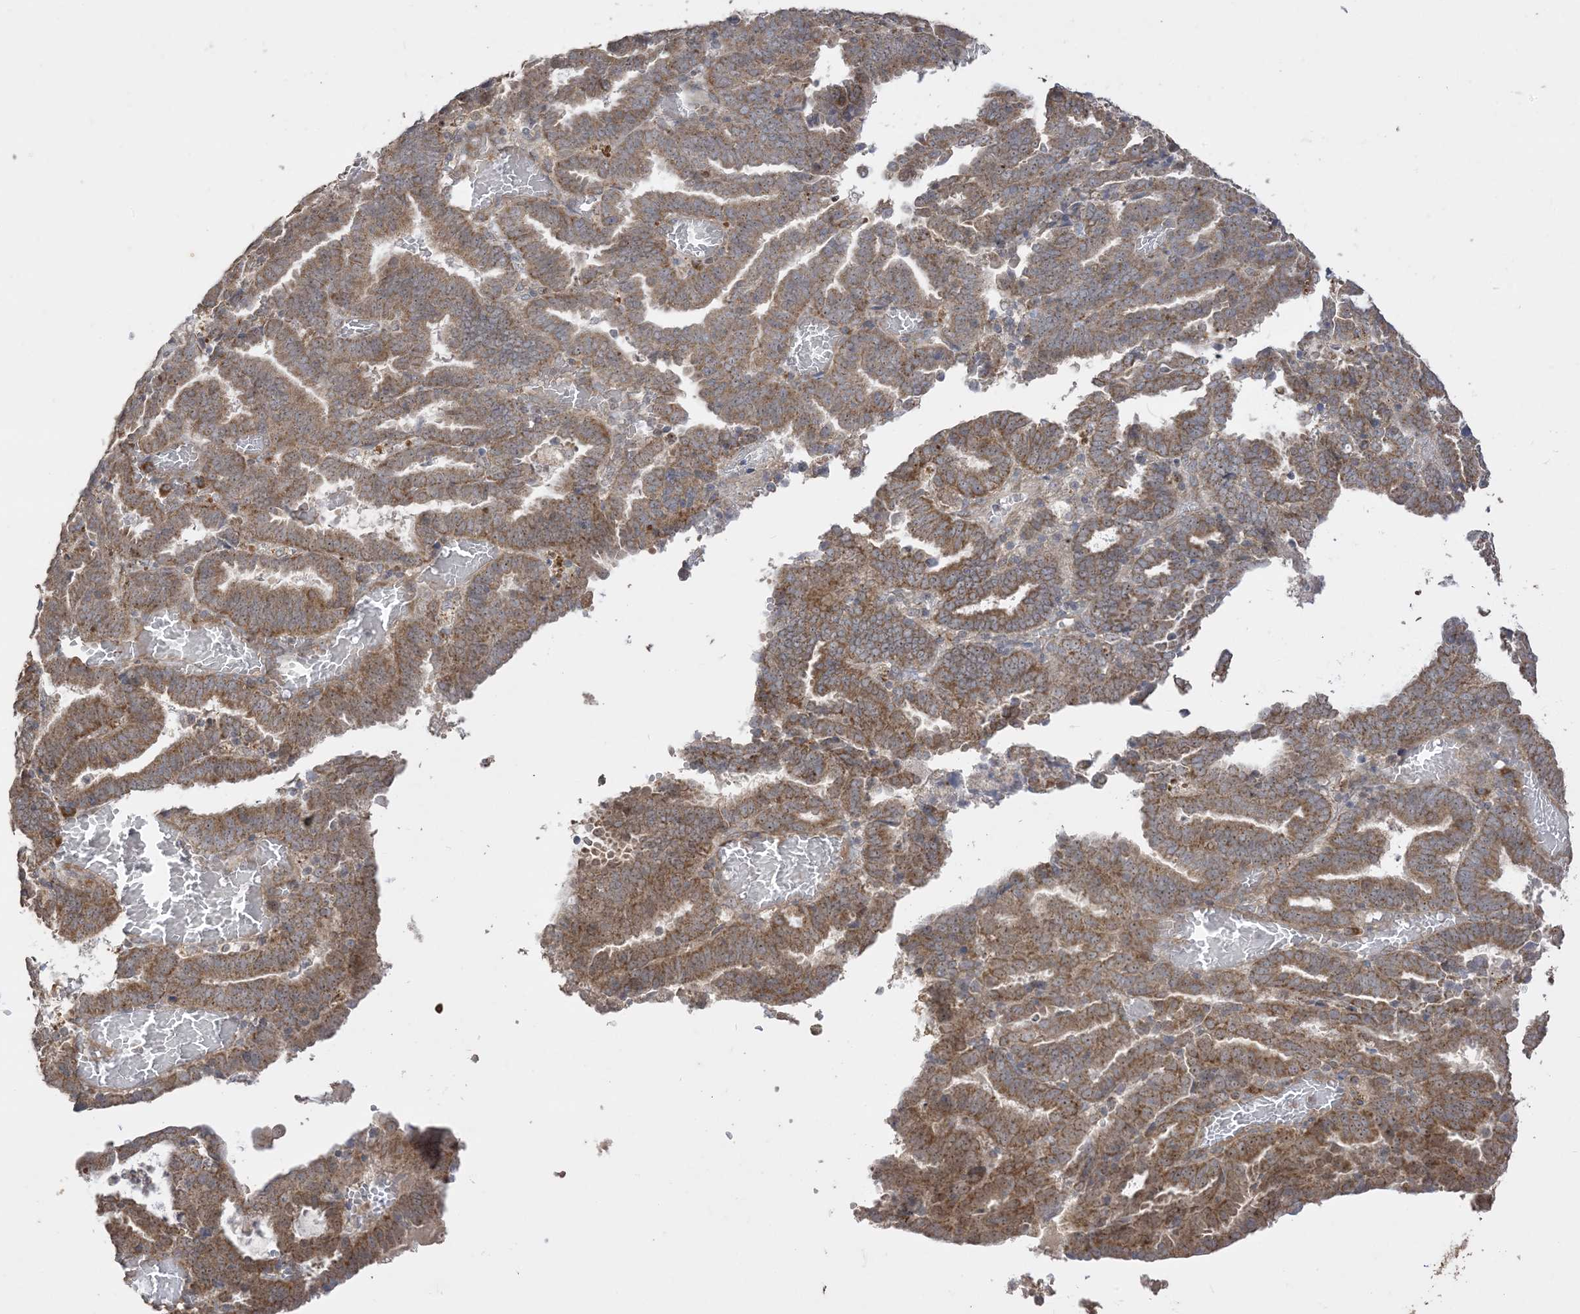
{"staining": {"intensity": "strong", "quantity": ">75%", "location": "cytoplasmic/membranous,nuclear"}, "tissue": "endometrial cancer", "cell_type": "Tumor cells", "image_type": "cancer", "snomed": [{"axis": "morphology", "description": "Adenocarcinoma, NOS"}, {"axis": "topography", "description": "Uterus"}], "caption": "The micrograph shows a brown stain indicating the presence of a protein in the cytoplasmic/membranous and nuclear of tumor cells in endometrial adenocarcinoma. The staining was performed using DAB to visualize the protein expression in brown, while the nuclei were stained in blue with hematoxylin (Magnification: 20x).", "gene": "SIRT3", "patient": {"sex": "female", "age": 83}}